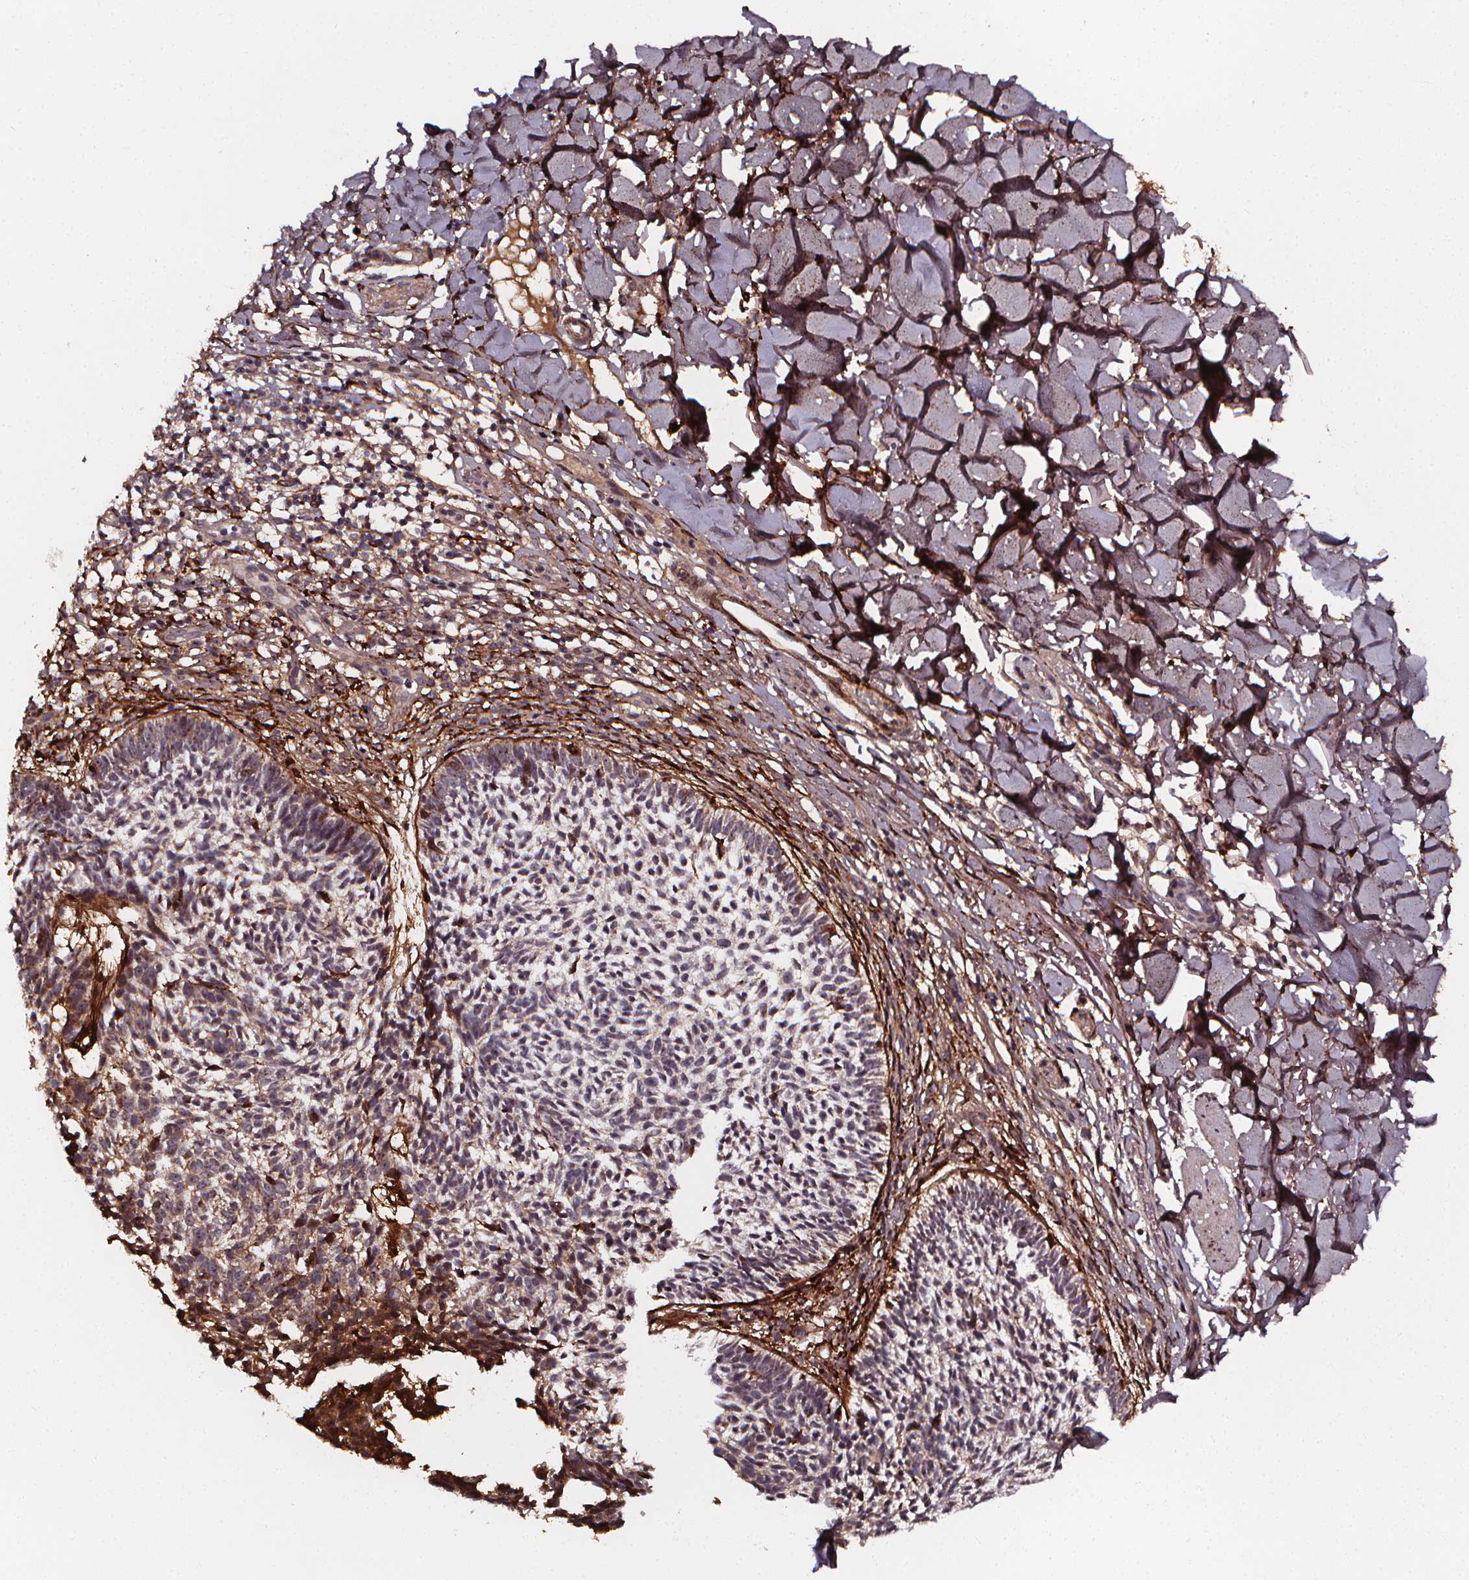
{"staining": {"intensity": "weak", "quantity": "<25%", "location": "cytoplasmic/membranous"}, "tissue": "skin cancer", "cell_type": "Tumor cells", "image_type": "cancer", "snomed": [{"axis": "morphology", "description": "Basal cell carcinoma"}, {"axis": "topography", "description": "Skin"}], "caption": "A photomicrograph of skin cancer (basal cell carcinoma) stained for a protein reveals no brown staining in tumor cells. Nuclei are stained in blue.", "gene": "AEBP1", "patient": {"sex": "male", "age": 78}}